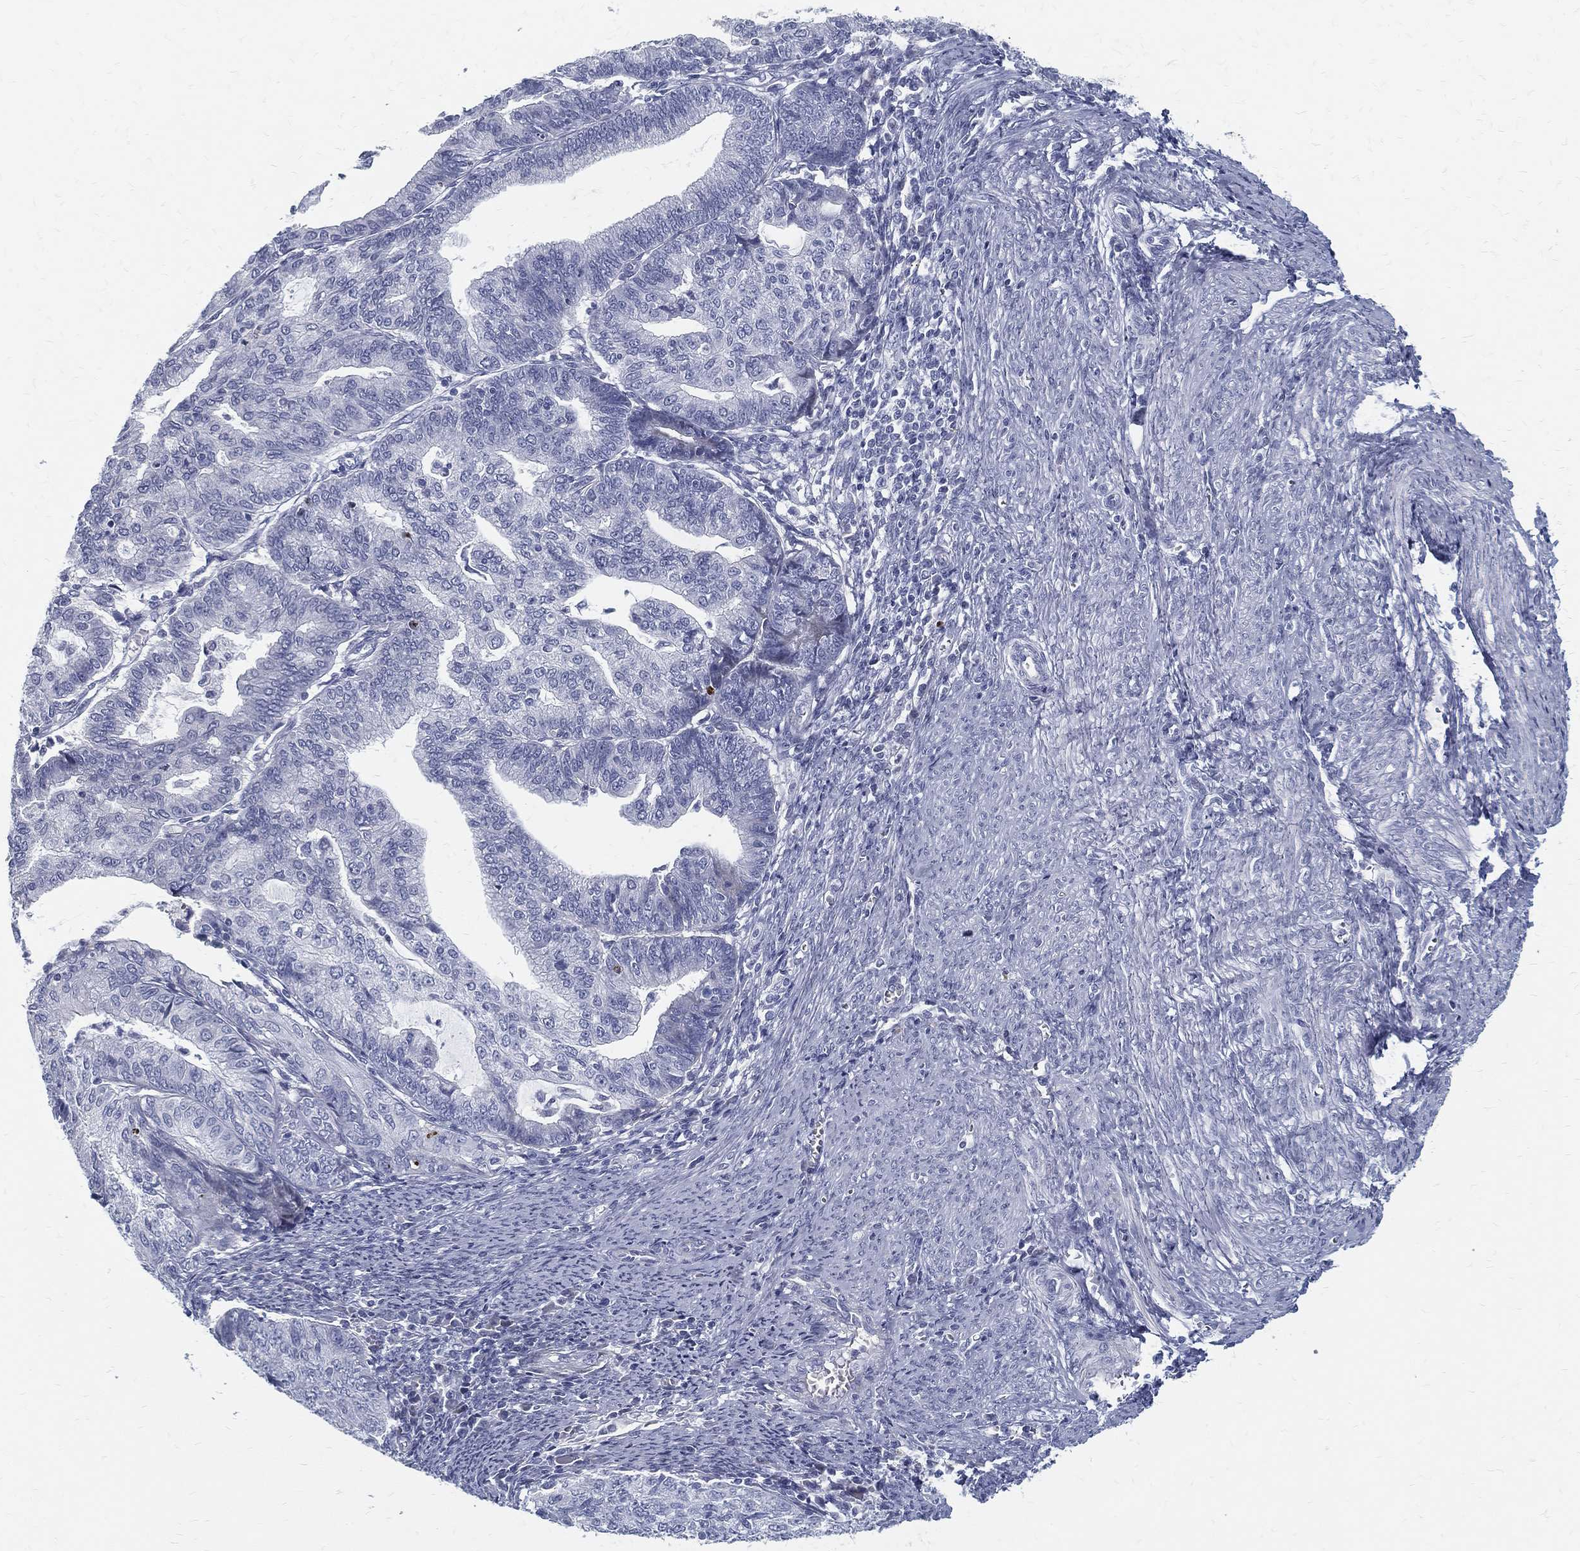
{"staining": {"intensity": "negative", "quantity": "none", "location": "none"}, "tissue": "endometrial cancer", "cell_type": "Tumor cells", "image_type": "cancer", "snomed": [{"axis": "morphology", "description": "Adenocarcinoma, NOS"}, {"axis": "topography", "description": "Endometrium"}], "caption": "Endometrial cancer (adenocarcinoma) was stained to show a protein in brown. There is no significant positivity in tumor cells. (Brightfield microscopy of DAB IHC at high magnification).", "gene": "SPPL2C", "patient": {"sex": "female", "age": 82}}